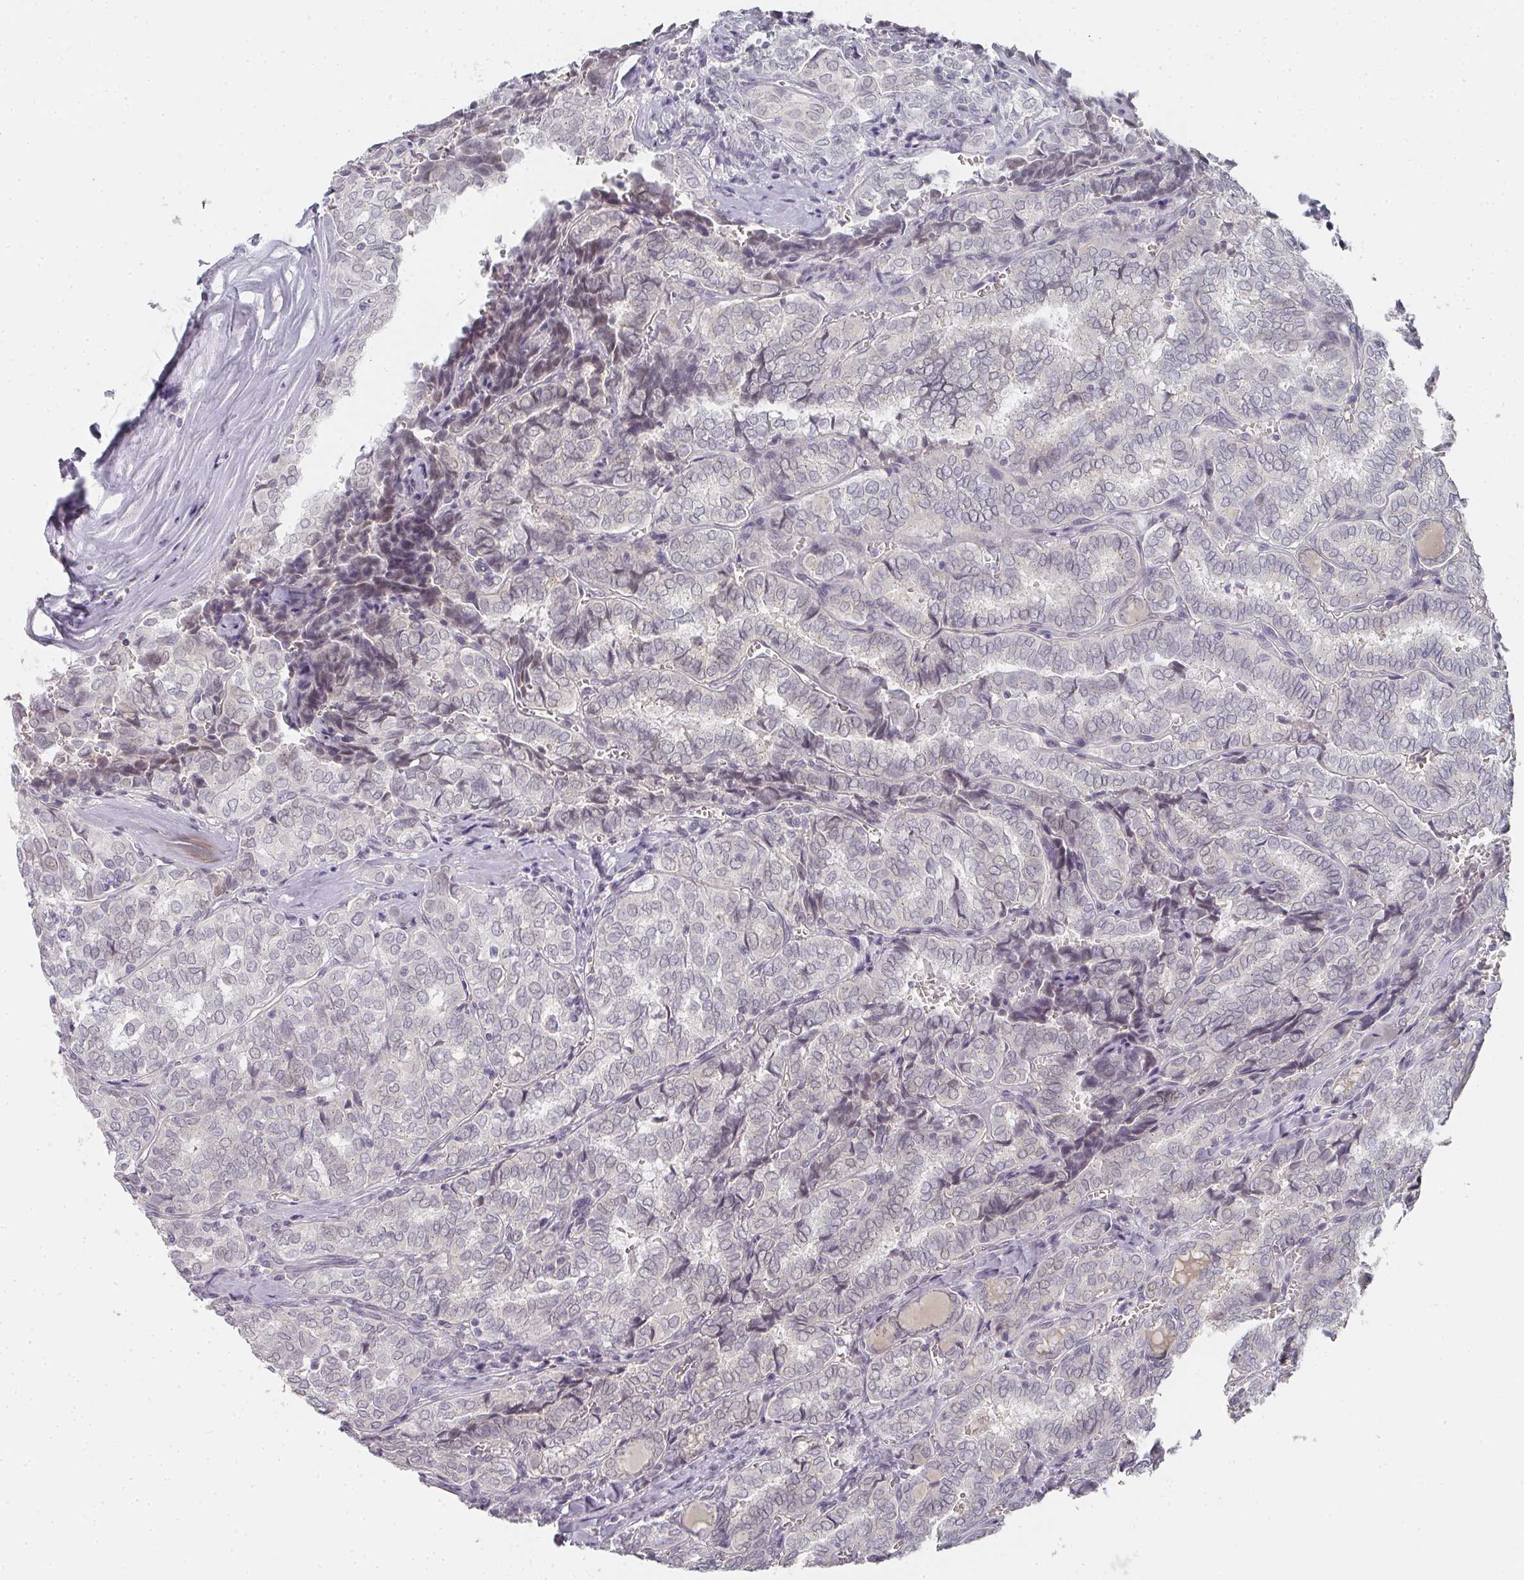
{"staining": {"intensity": "negative", "quantity": "none", "location": "none"}, "tissue": "thyroid cancer", "cell_type": "Tumor cells", "image_type": "cancer", "snomed": [{"axis": "morphology", "description": "Papillary adenocarcinoma, NOS"}, {"axis": "topography", "description": "Thyroid gland"}], "caption": "Protein analysis of thyroid cancer (papillary adenocarcinoma) shows no significant positivity in tumor cells.", "gene": "SHISA2", "patient": {"sex": "female", "age": 30}}